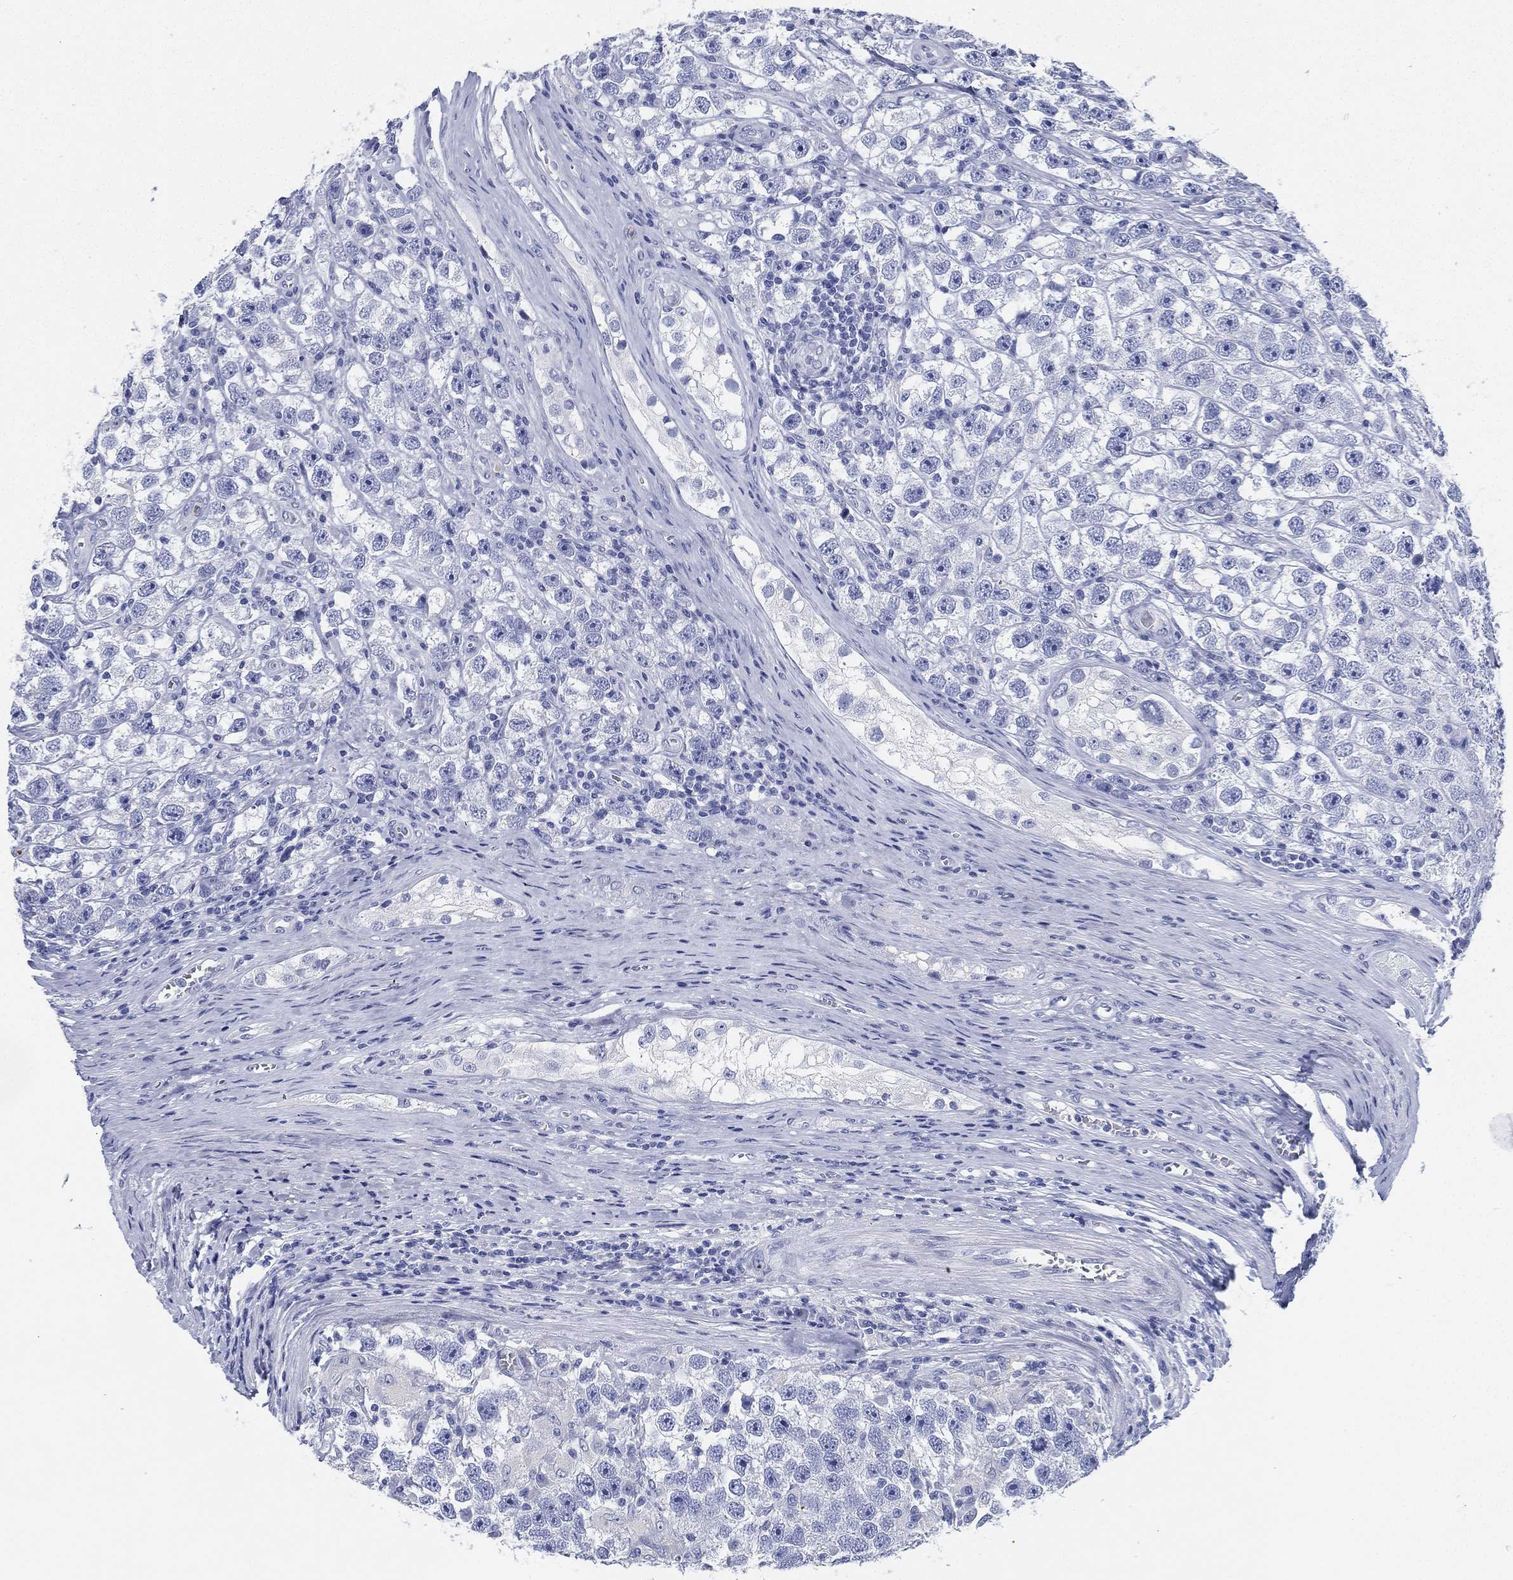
{"staining": {"intensity": "negative", "quantity": "none", "location": "none"}, "tissue": "testis cancer", "cell_type": "Tumor cells", "image_type": "cancer", "snomed": [{"axis": "morphology", "description": "Seminoma, NOS"}, {"axis": "topography", "description": "Testis"}], "caption": "Immunohistochemistry (IHC) image of neoplastic tissue: seminoma (testis) stained with DAB demonstrates no significant protein positivity in tumor cells.", "gene": "DEFB121", "patient": {"sex": "male", "age": 26}}